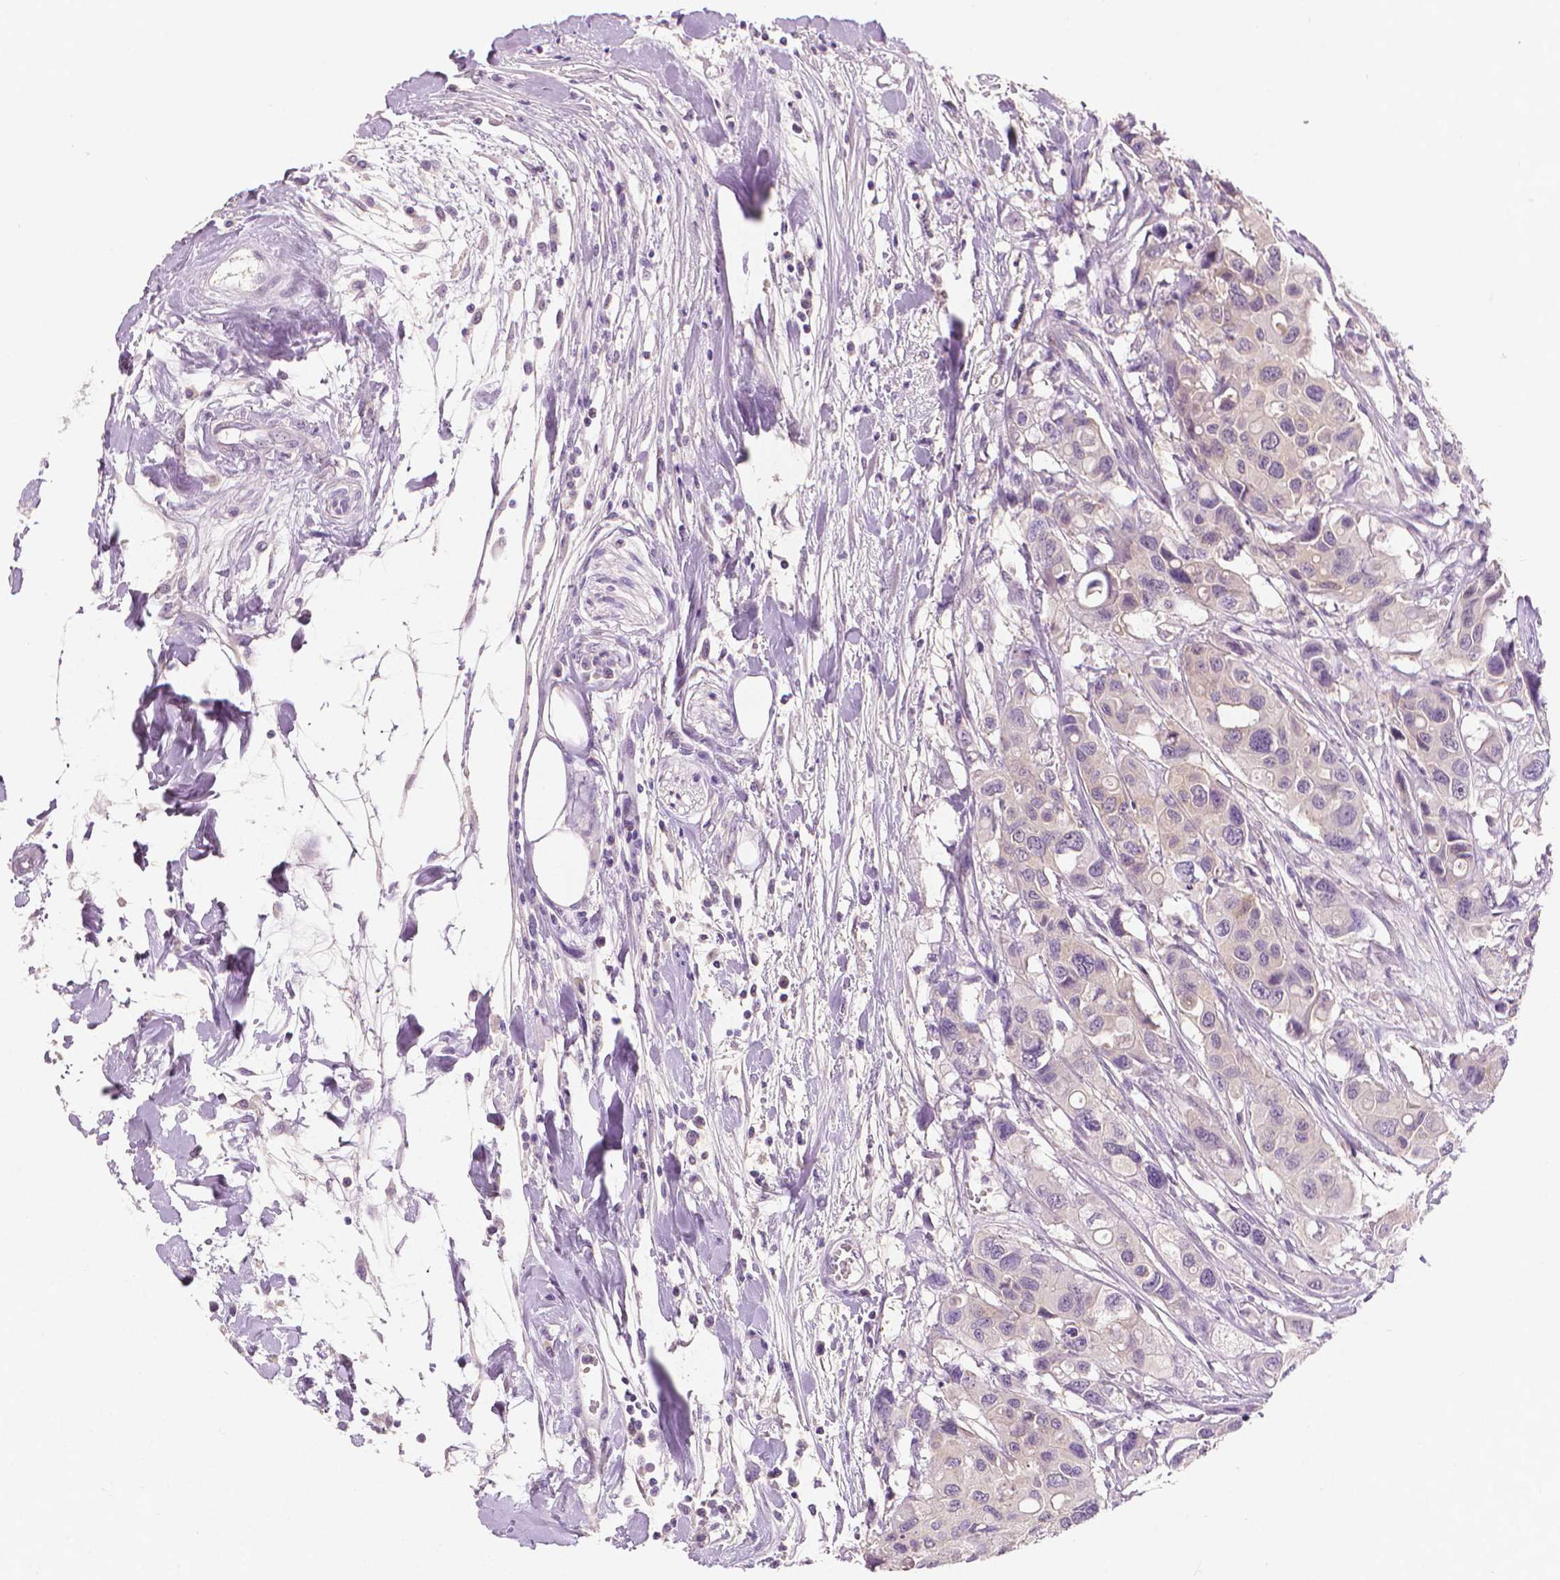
{"staining": {"intensity": "negative", "quantity": "none", "location": "none"}, "tissue": "colorectal cancer", "cell_type": "Tumor cells", "image_type": "cancer", "snomed": [{"axis": "morphology", "description": "Adenocarcinoma, NOS"}, {"axis": "topography", "description": "Colon"}], "caption": "Protein analysis of colorectal cancer (adenocarcinoma) exhibits no significant expression in tumor cells.", "gene": "FASN", "patient": {"sex": "male", "age": 77}}